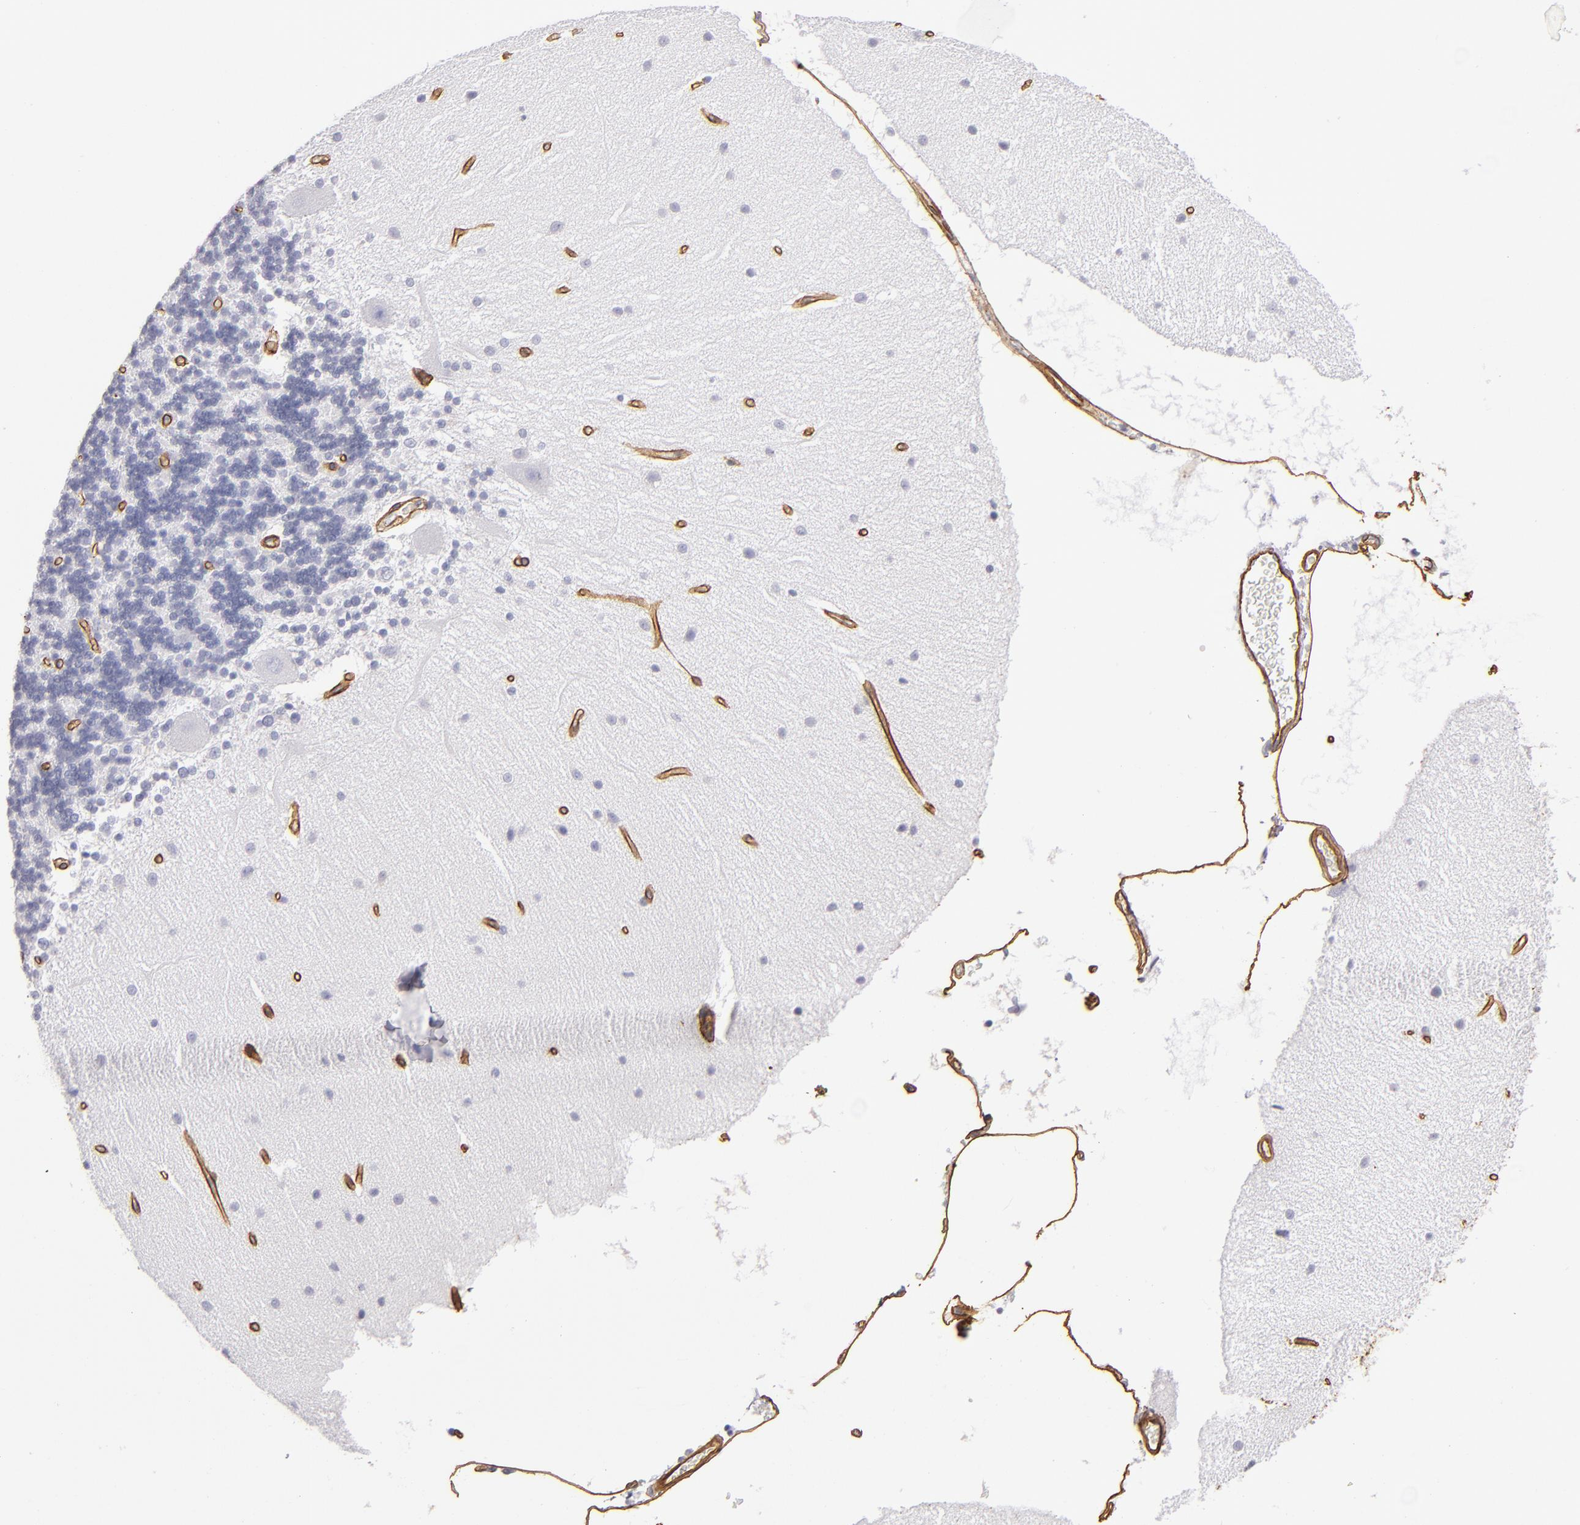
{"staining": {"intensity": "negative", "quantity": "none", "location": "none"}, "tissue": "cerebellum", "cell_type": "Cells in granular layer", "image_type": "normal", "snomed": [{"axis": "morphology", "description": "Normal tissue, NOS"}, {"axis": "topography", "description": "Cerebellum"}], "caption": "Cells in granular layer show no significant protein expression in unremarkable cerebellum.", "gene": "LAMC1", "patient": {"sex": "female", "age": 54}}